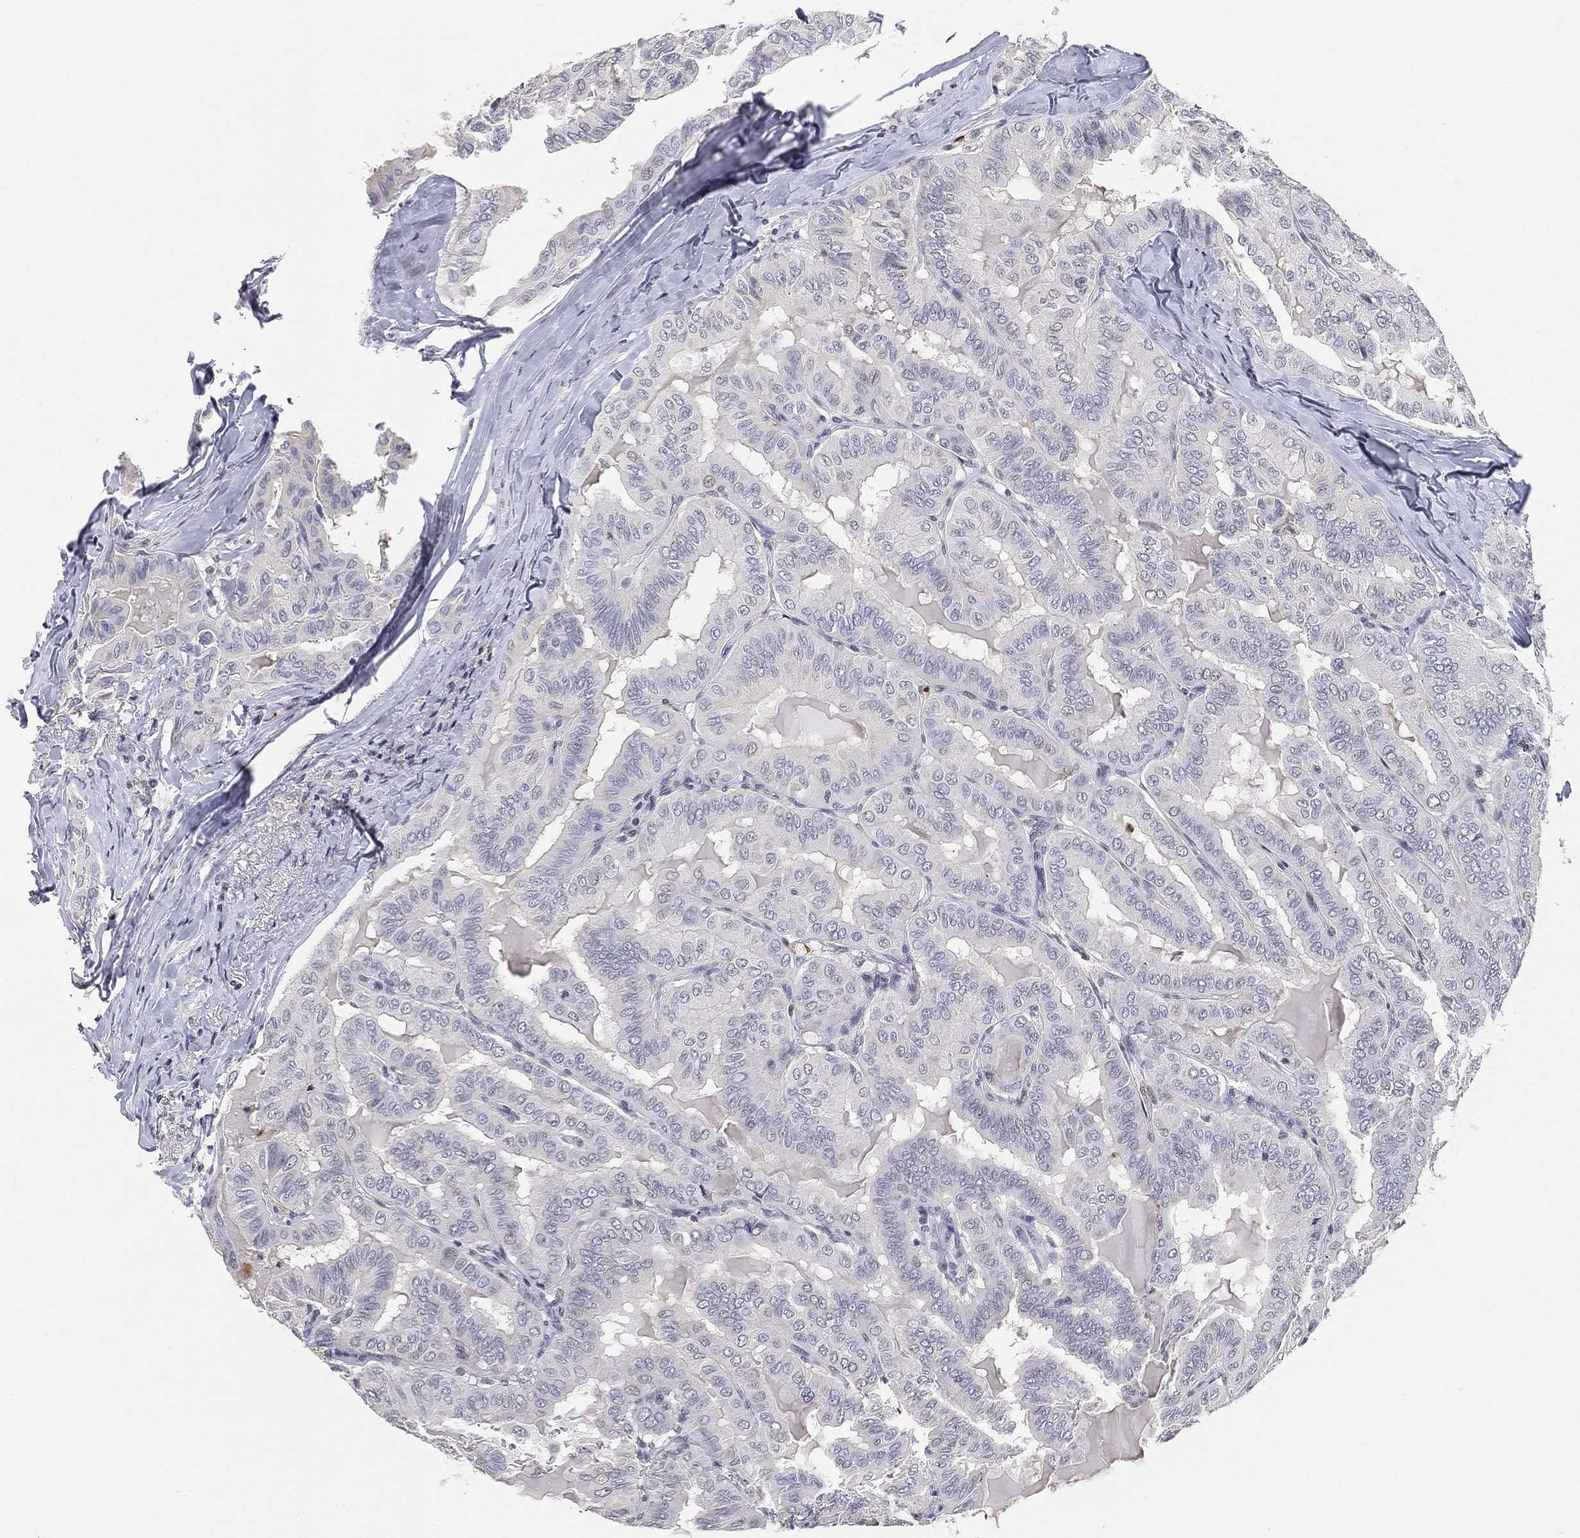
{"staining": {"intensity": "negative", "quantity": "none", "location": "none"}, "tissue": "thyroid cancer", "cell_type": "Tumor cells", "image_type": "cancer", "snomed": [{"axis": "morphology", "description": "Papillary adenocarcinoma, NOS"}, {"axis": "topography", "description": "Thyroid gland"}], "caption": "Human thyroid cancer (papillary adenocarcinoma) stained for a protein using IHC displays no expression in tumor cells.", "gene": "ARG1", "patient": {"sex": "female", "age": 68}}